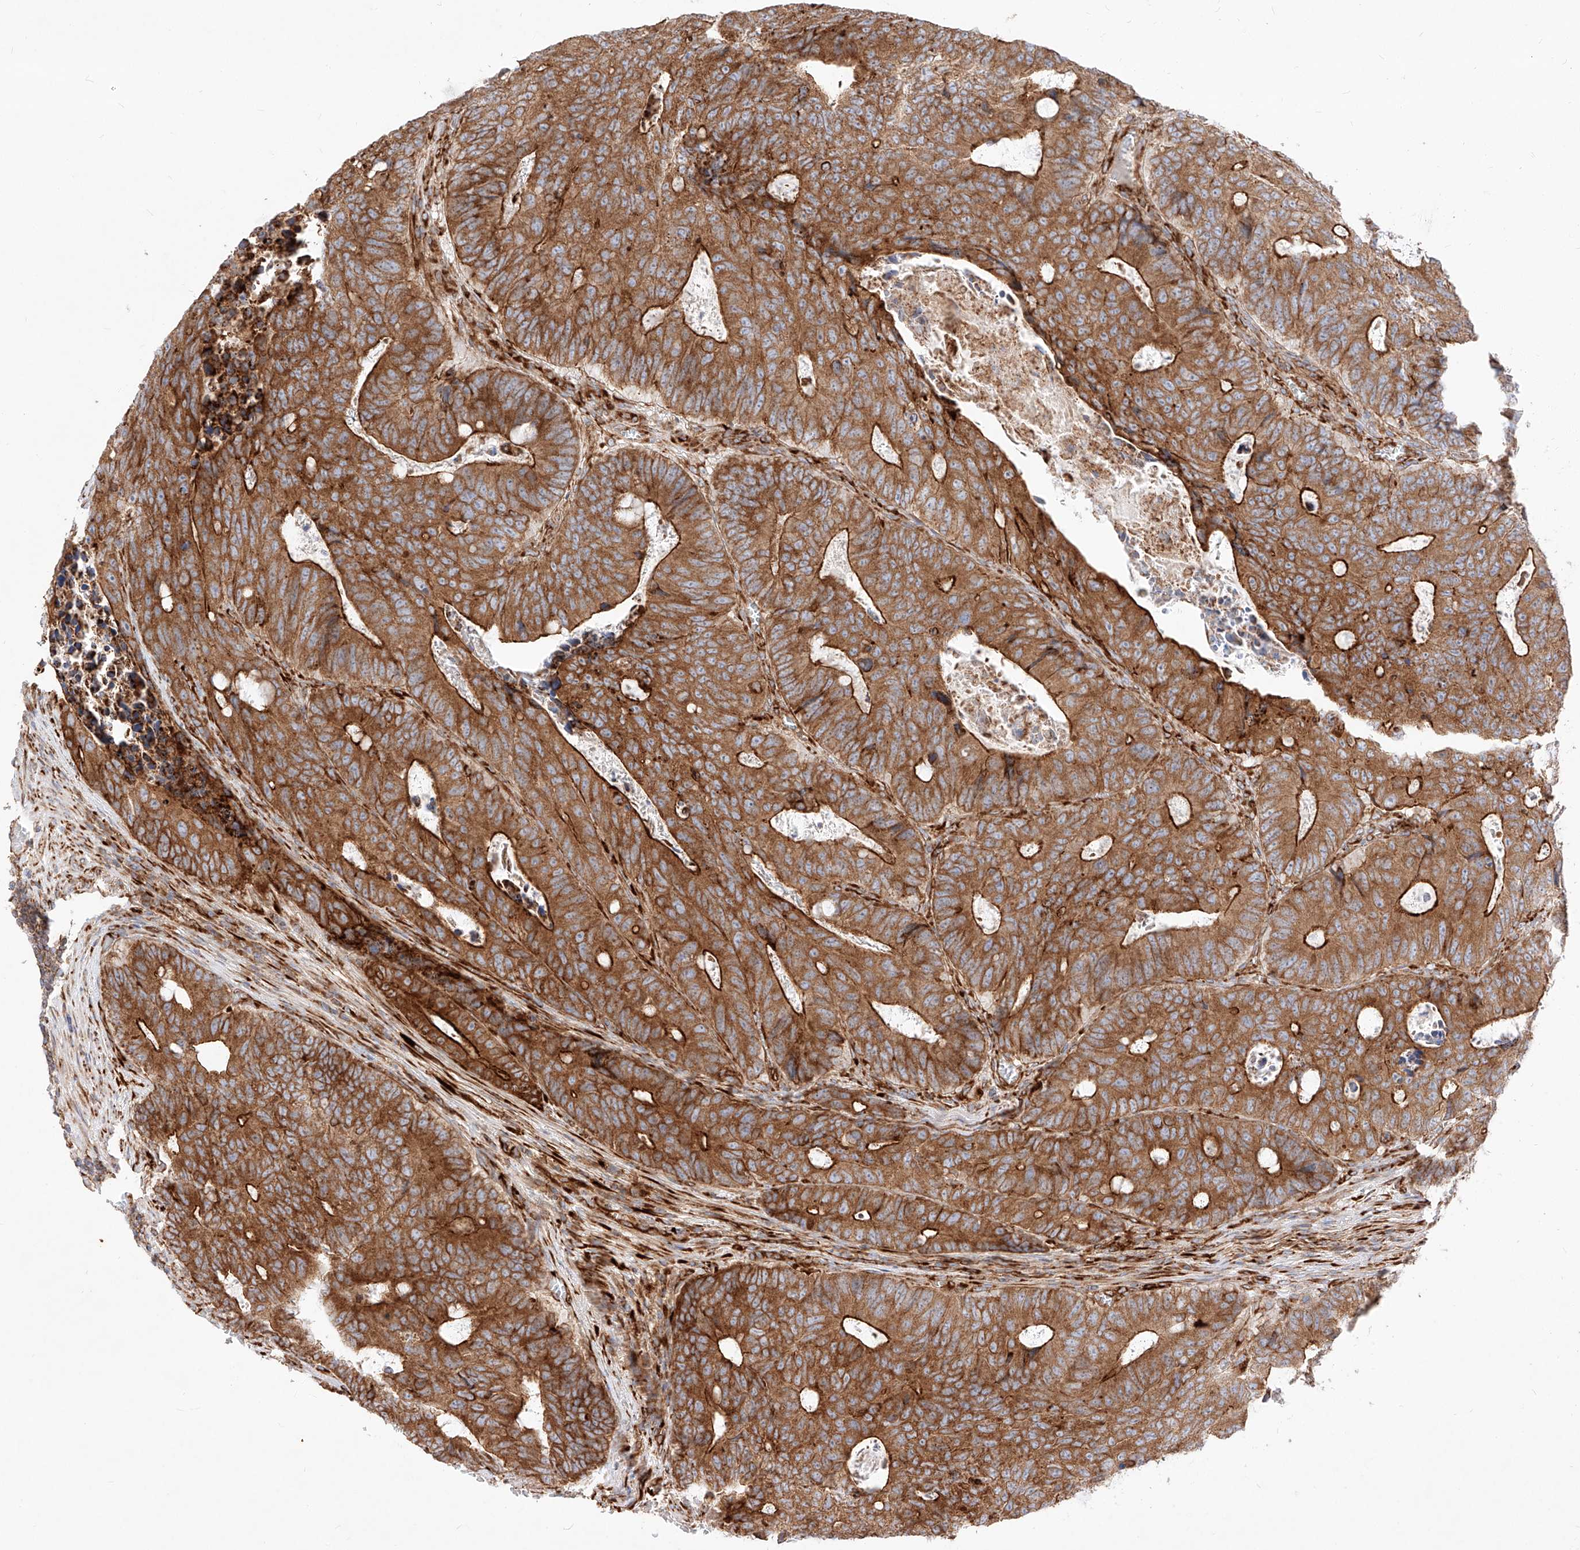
{"staining": {"intensity": "strong", "quantity": ">75%", "location": "cytoplasmic/membranous"}, "tissue": "colorectal cancer", "cell_type": "Tumor cells", "image_type": "cancer", "snomed": [{"axis": "morphology", "description": "Adenocarcinoma, NOS"}, {"axis": "topography", "description": "Colon"}], "caption": "Immunohistochemical staining of colorectal cancer (adenocarcinoma) demonstrates strong cytoplasmic/membranous protein expression in approximately >75% of tumor cells.", "gene": "CSGALNACT2", "patient": {"sex": "male", "age": 87}}